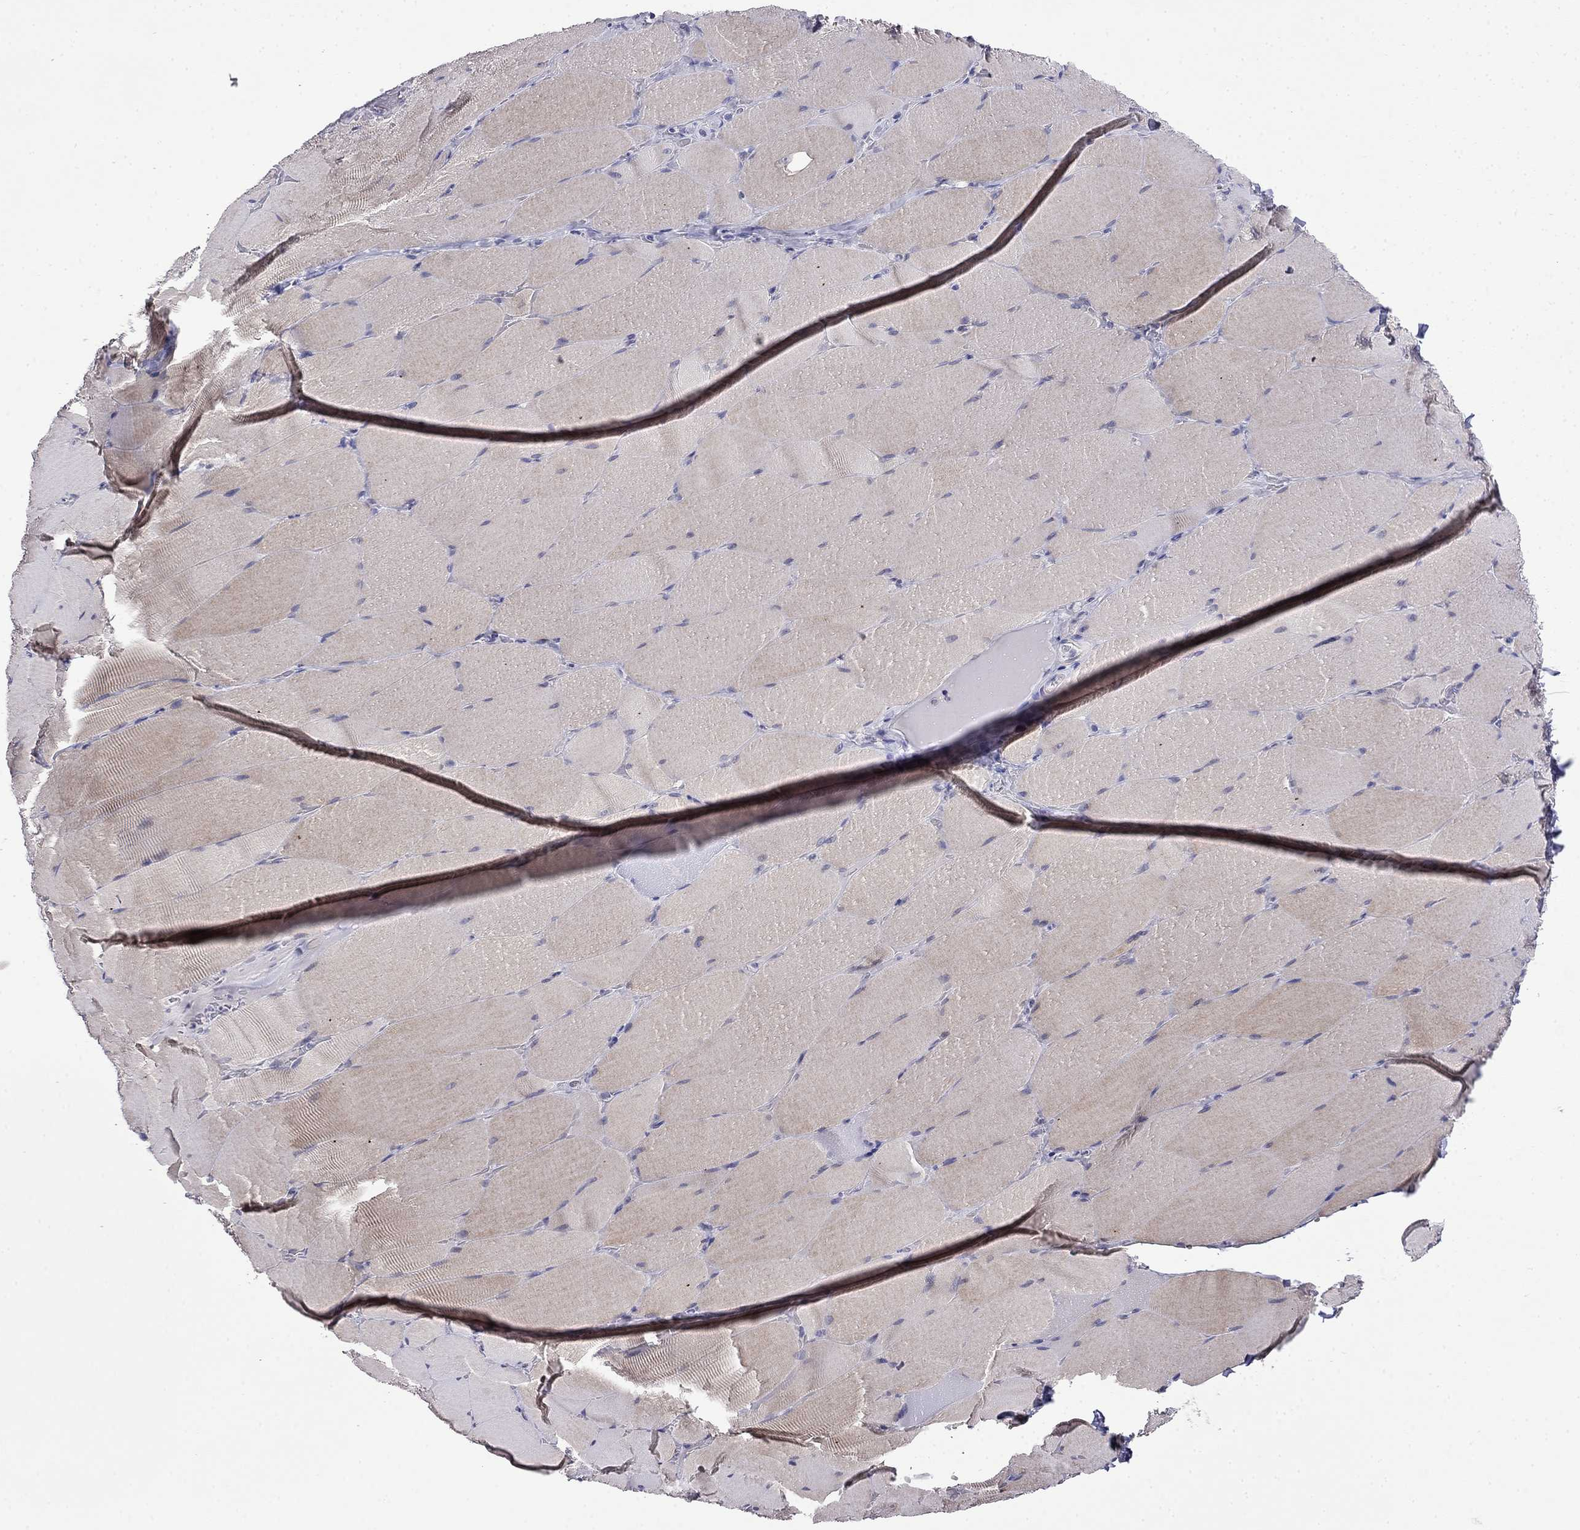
{"staining": {"intensity": "weak", "quantity": "<25%", "location": "cytoplasmic/membranous"}, "tissue": "skeletal muscle", "cell_type": "Myocytes", "image_type": "normal", "snomed": [{"axis": "morphology", "description": "Normal tissue, NOS"}, {"axis": "topography", "description": "Skeletal muscle"}], "caption": "IHC micrograph of normal skeletal muscle stained for a protein (brown), which displays no staining in myocytes.", "gene": "PRR18", "patient": {"sex": "male", "age": 56}}